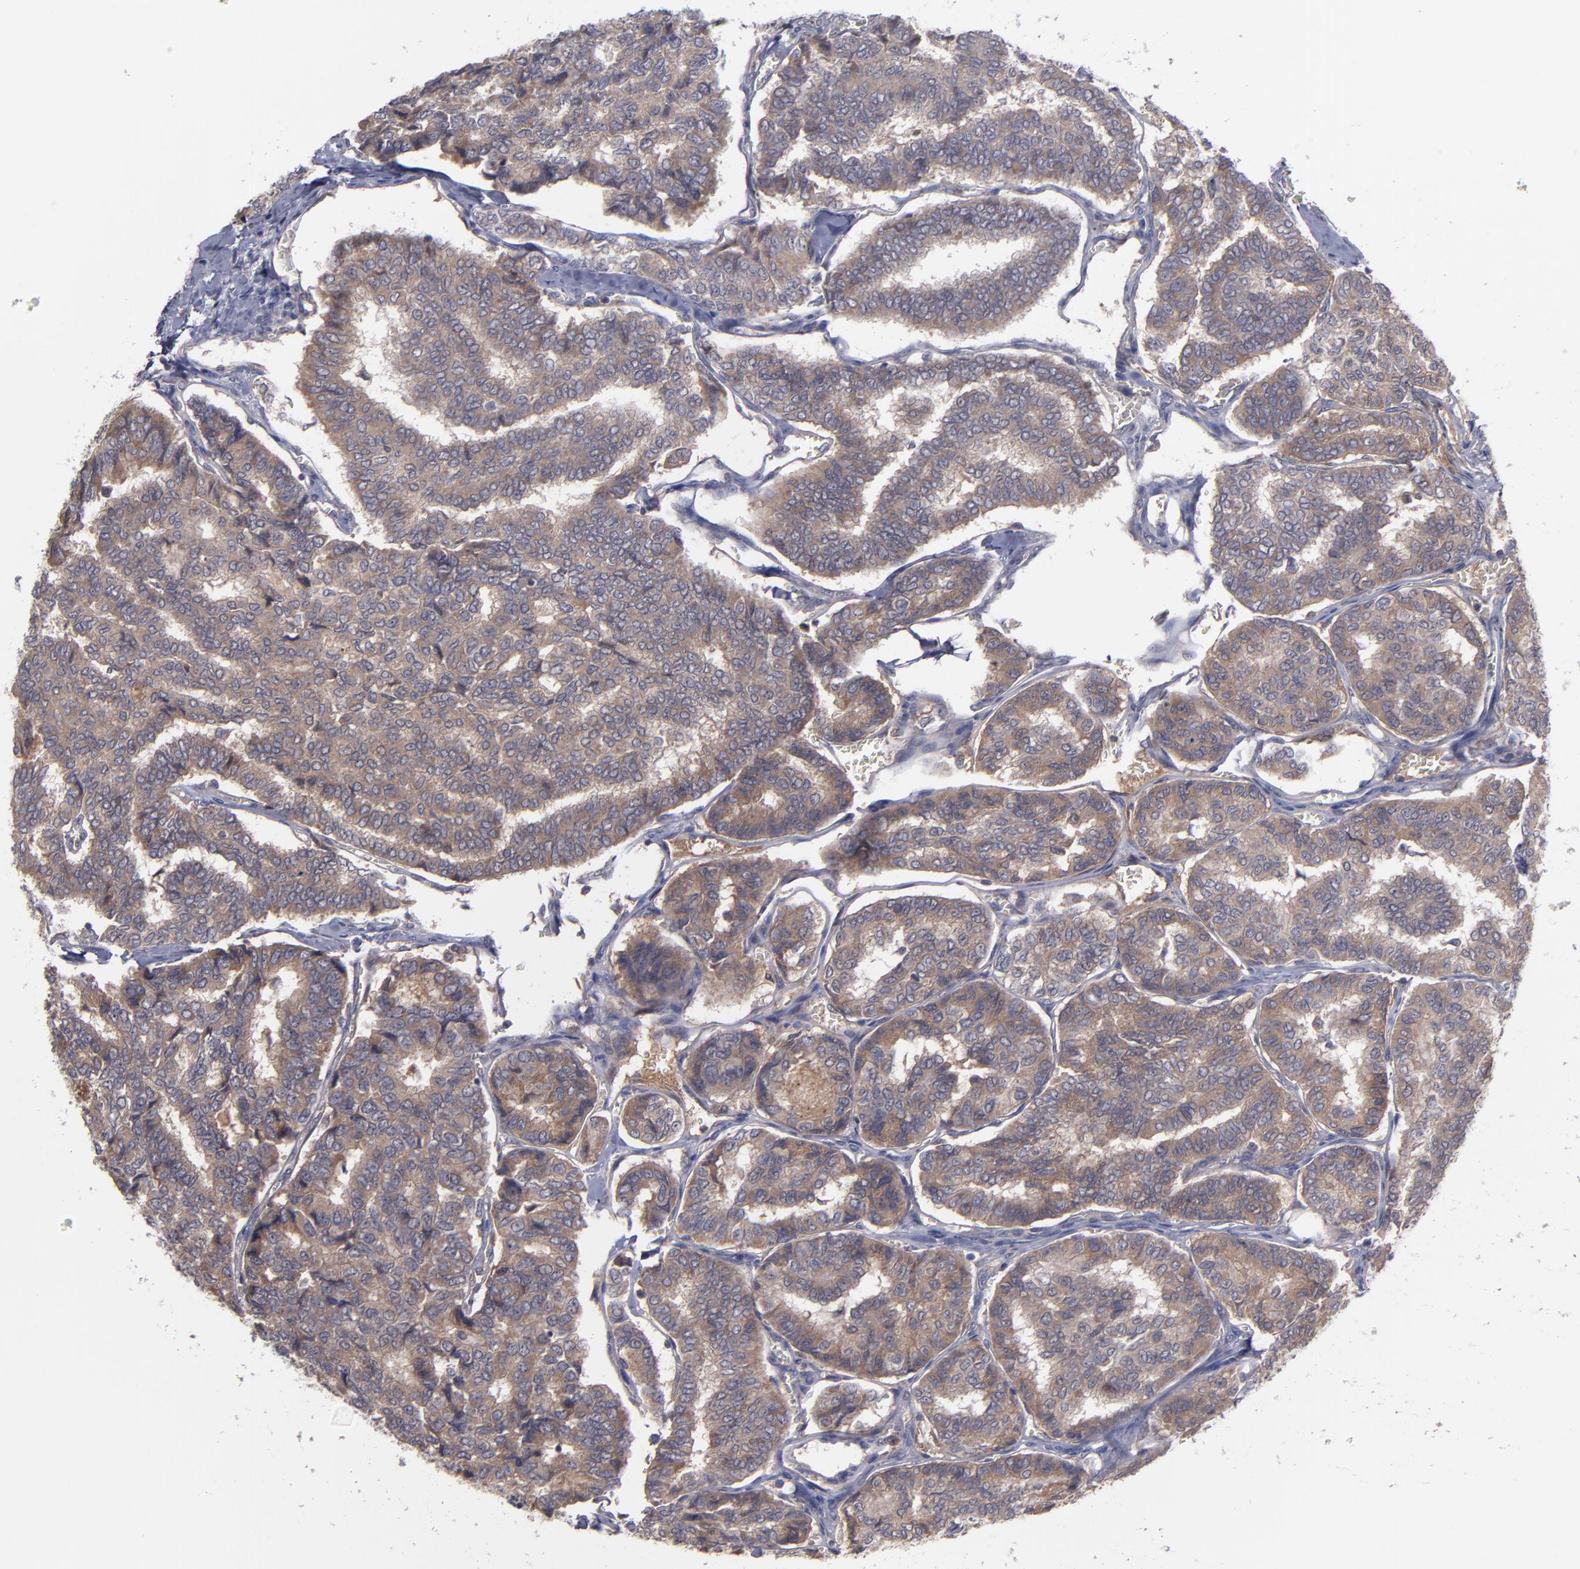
{"staining": {"intensity": "moderate", "quantity": ">75%", "location": "cytoplasmic/membranous"}, "tissue": "thyroid cancer", "cell_type": "Tumor cells", "image_type": "cancer", "snomed": [{"axis": "morphology", "description": "Papillary adenocarcinoma, NOS"}, {"axis": "topography", "description": "Thyroid gland"}], "caption": "The micrograph demonstrates immunohistochemical staining of thyroid cancer (papillary adenocarcinoma). There is moderate cytoplasmic/membranous expression is present in about >75% of tumor cells.", "gene": "MMP11", "patient": {"sex": "female", "age": 35}}